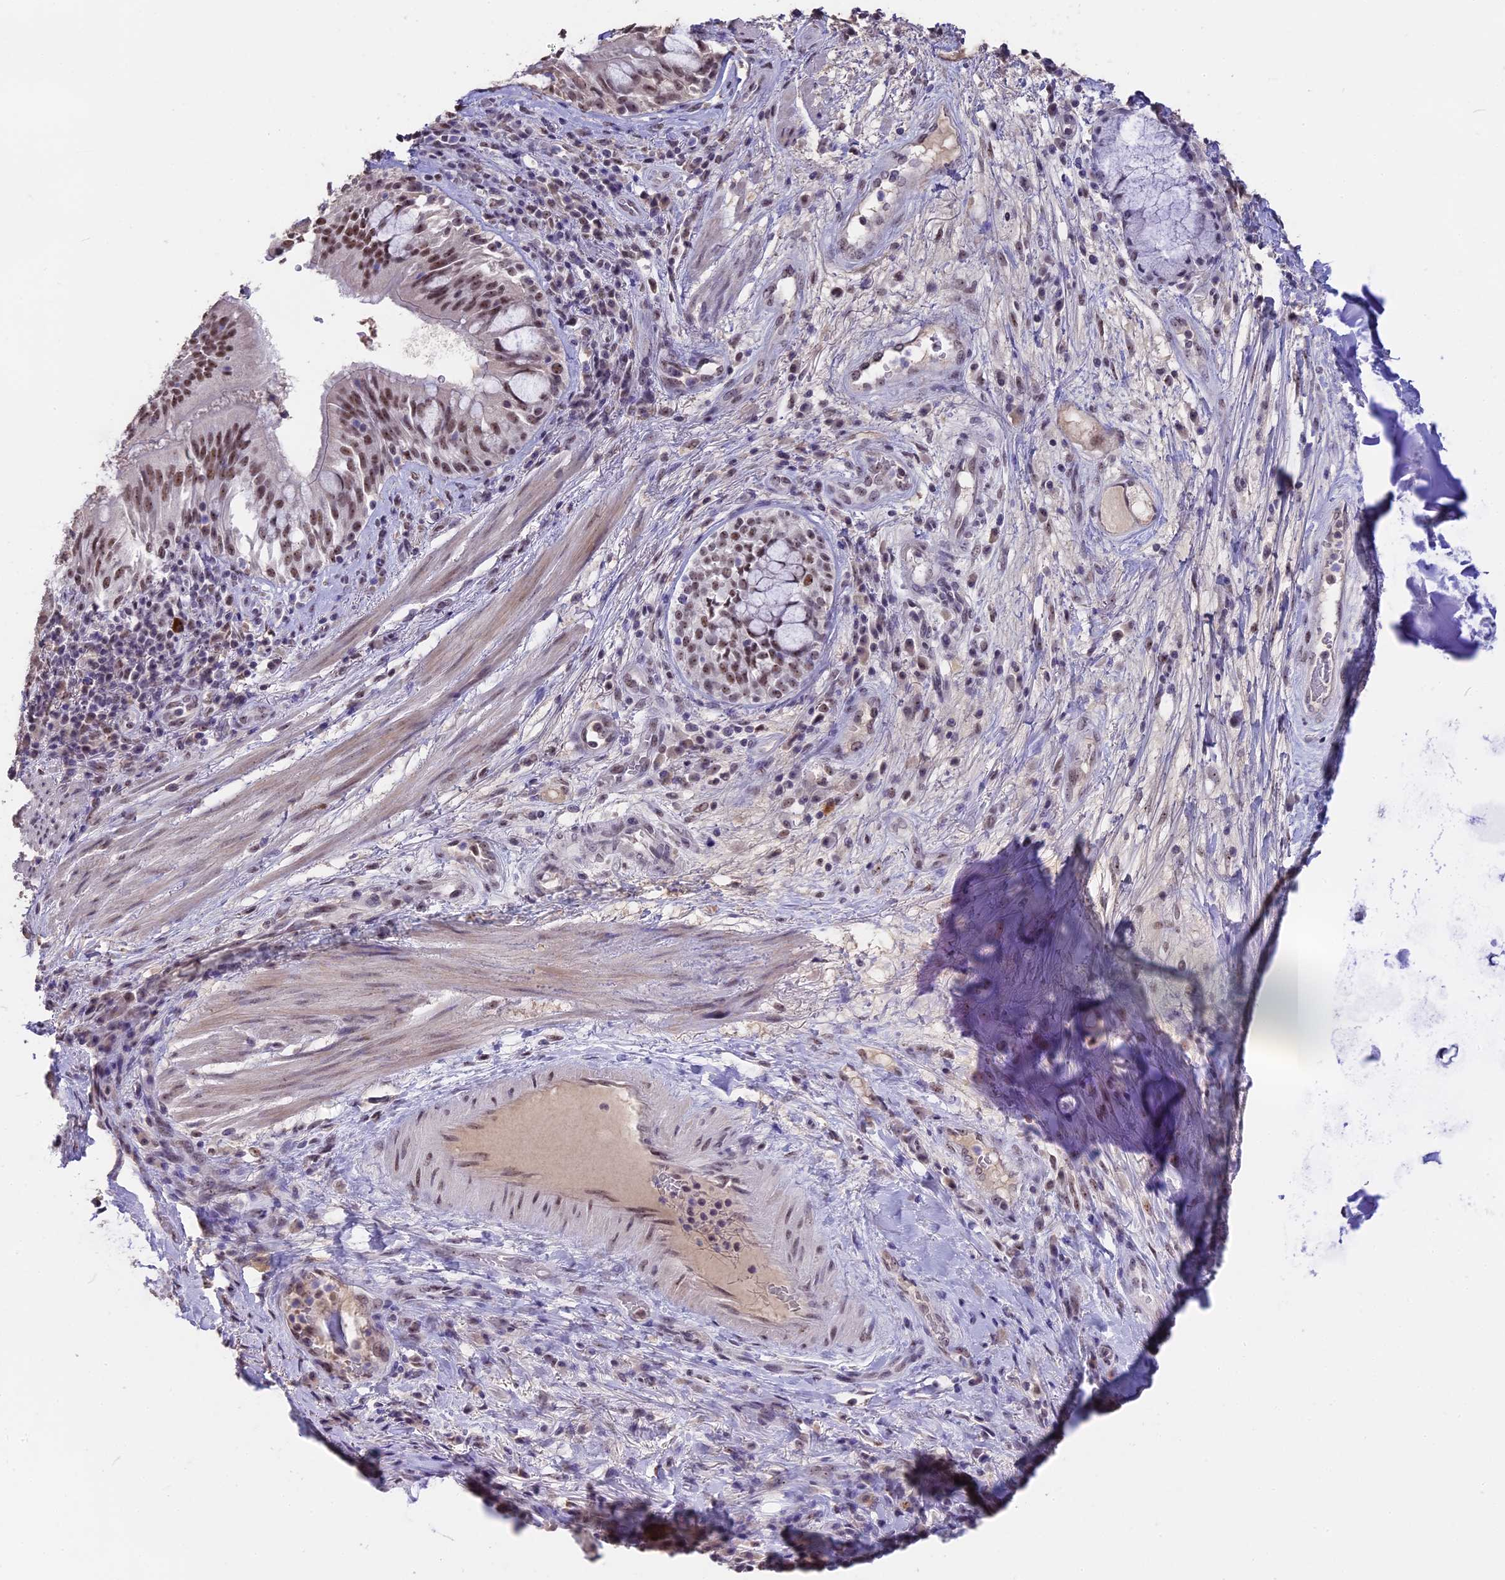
{"staining": {"intensity": "negative", "quantity": "none", "location": "none"}, "tissue": "adipose tissue", "cell_type": "Adipocytes", "image_type": "normal", "snomed": [{"axis": "morphology", "description": "Normal tissue, NOS"}, {"axis": "morphology", "description": "Squamous cell carcinoma, NOS"}, {"axis": "topography", "description": "Bronchus"}, {"axis": "topography", "description": "Lung"}], "caption": "High magnification brightfield microscopy of benign adipose tissue stained with DAB (3,3'-diaminobenzidine) (brown) and counterstained with hematoxylin (blue): adipocytes show no significant positivity. (DAB IHC visualized using brightfield microscopy, high magnification).", "gene": "SETD2", "patient": {"sex": "male", "age": 64}}